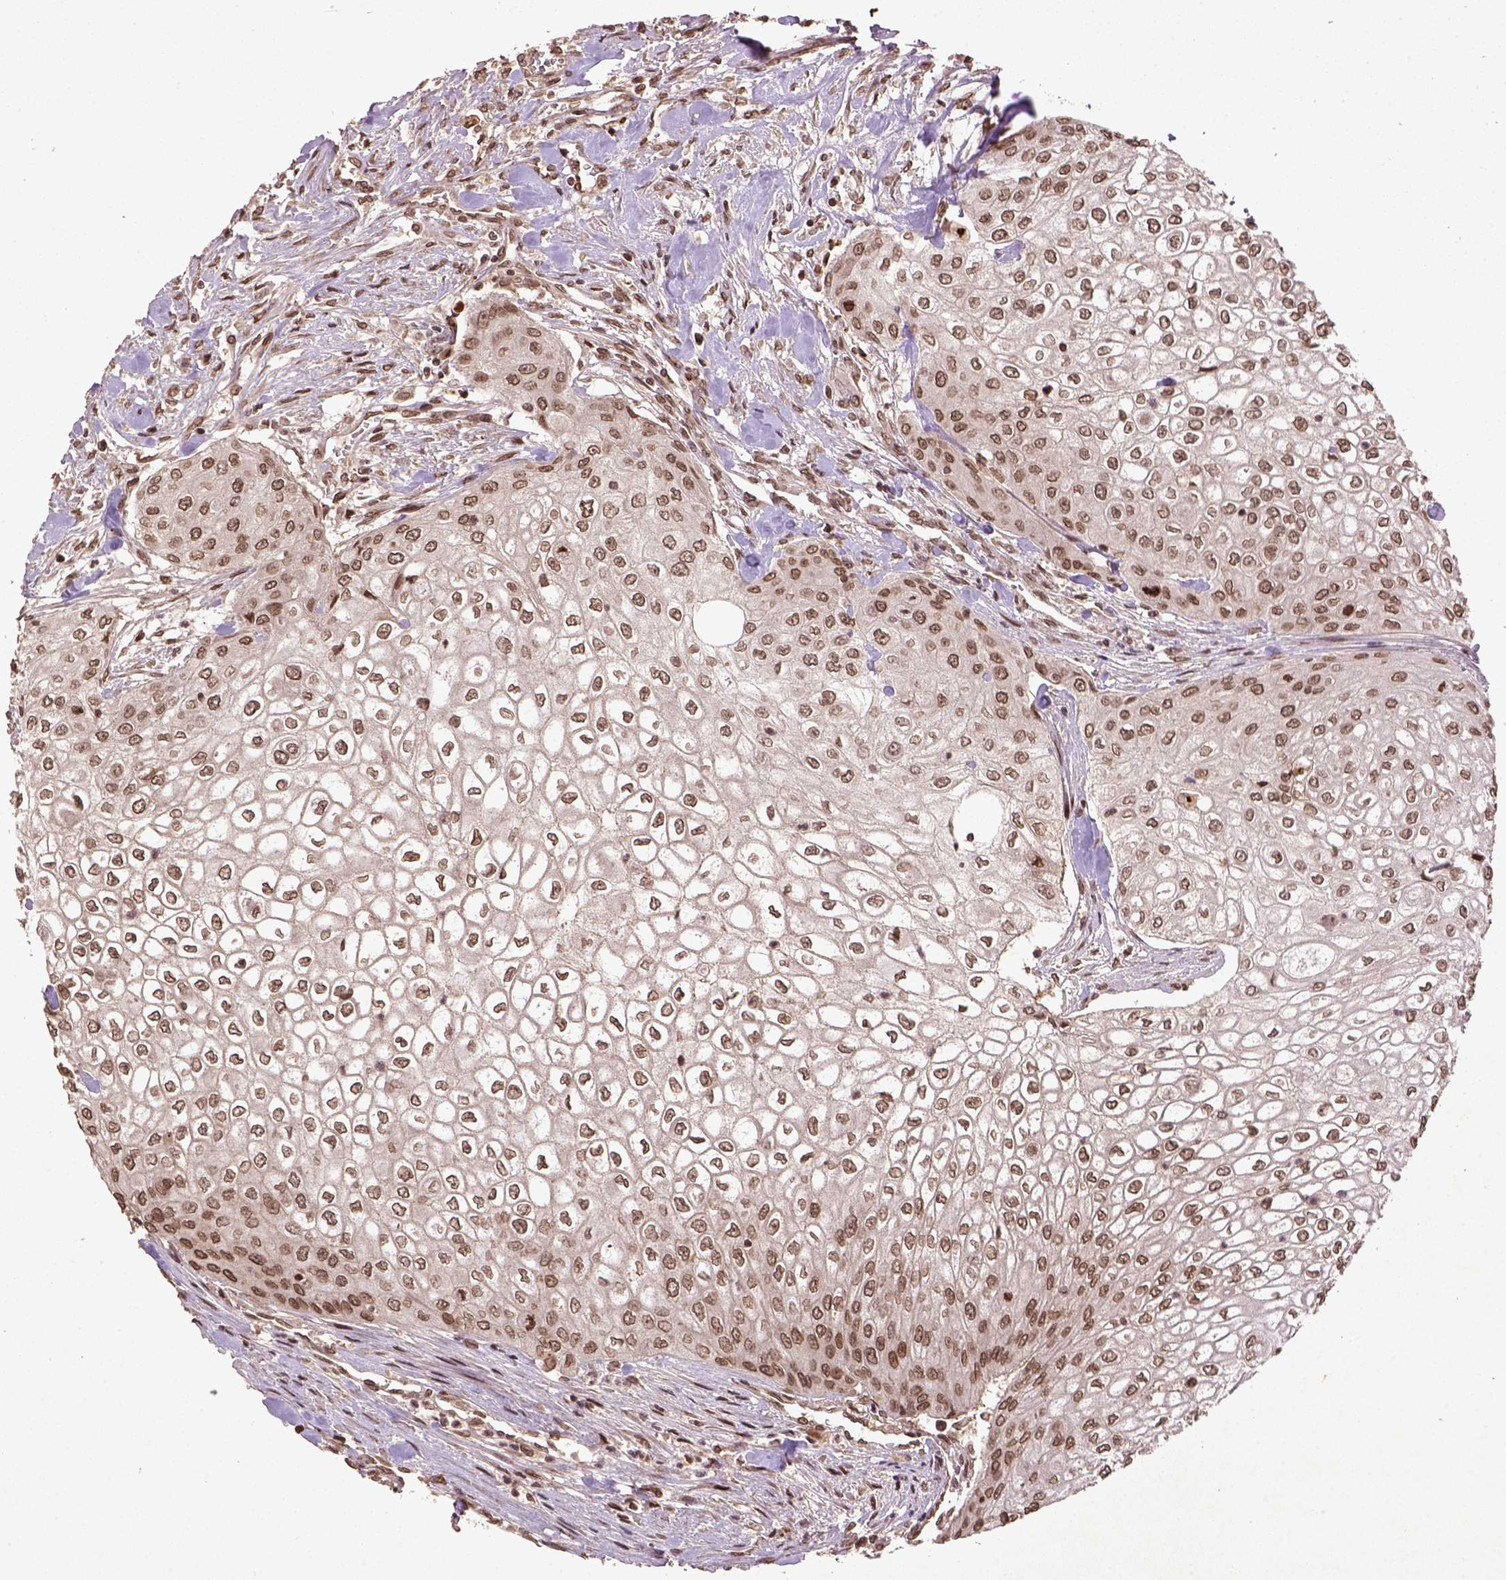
{"staining": {"intensity": "moderate", "quantity": ">75%", "location": "nuclear"}, "tissue": "urothelial cancer", "cell_type": "Tumor cells", "image_type": "cancer", "snomed": [{"axis": "morphology", "description": "Urothelial carcinoma, High grade"}, {"axis": "topography", "description": "Urinary bladder"}], "caption": "Brown immunohistochemical staining in human urothelial carcinoma (high-grade) demonstrates moderate nuclear positivity in about >75% of tumor cells.", "gene": "BANF1", "patient": {"sex": "male", "age": 62}}